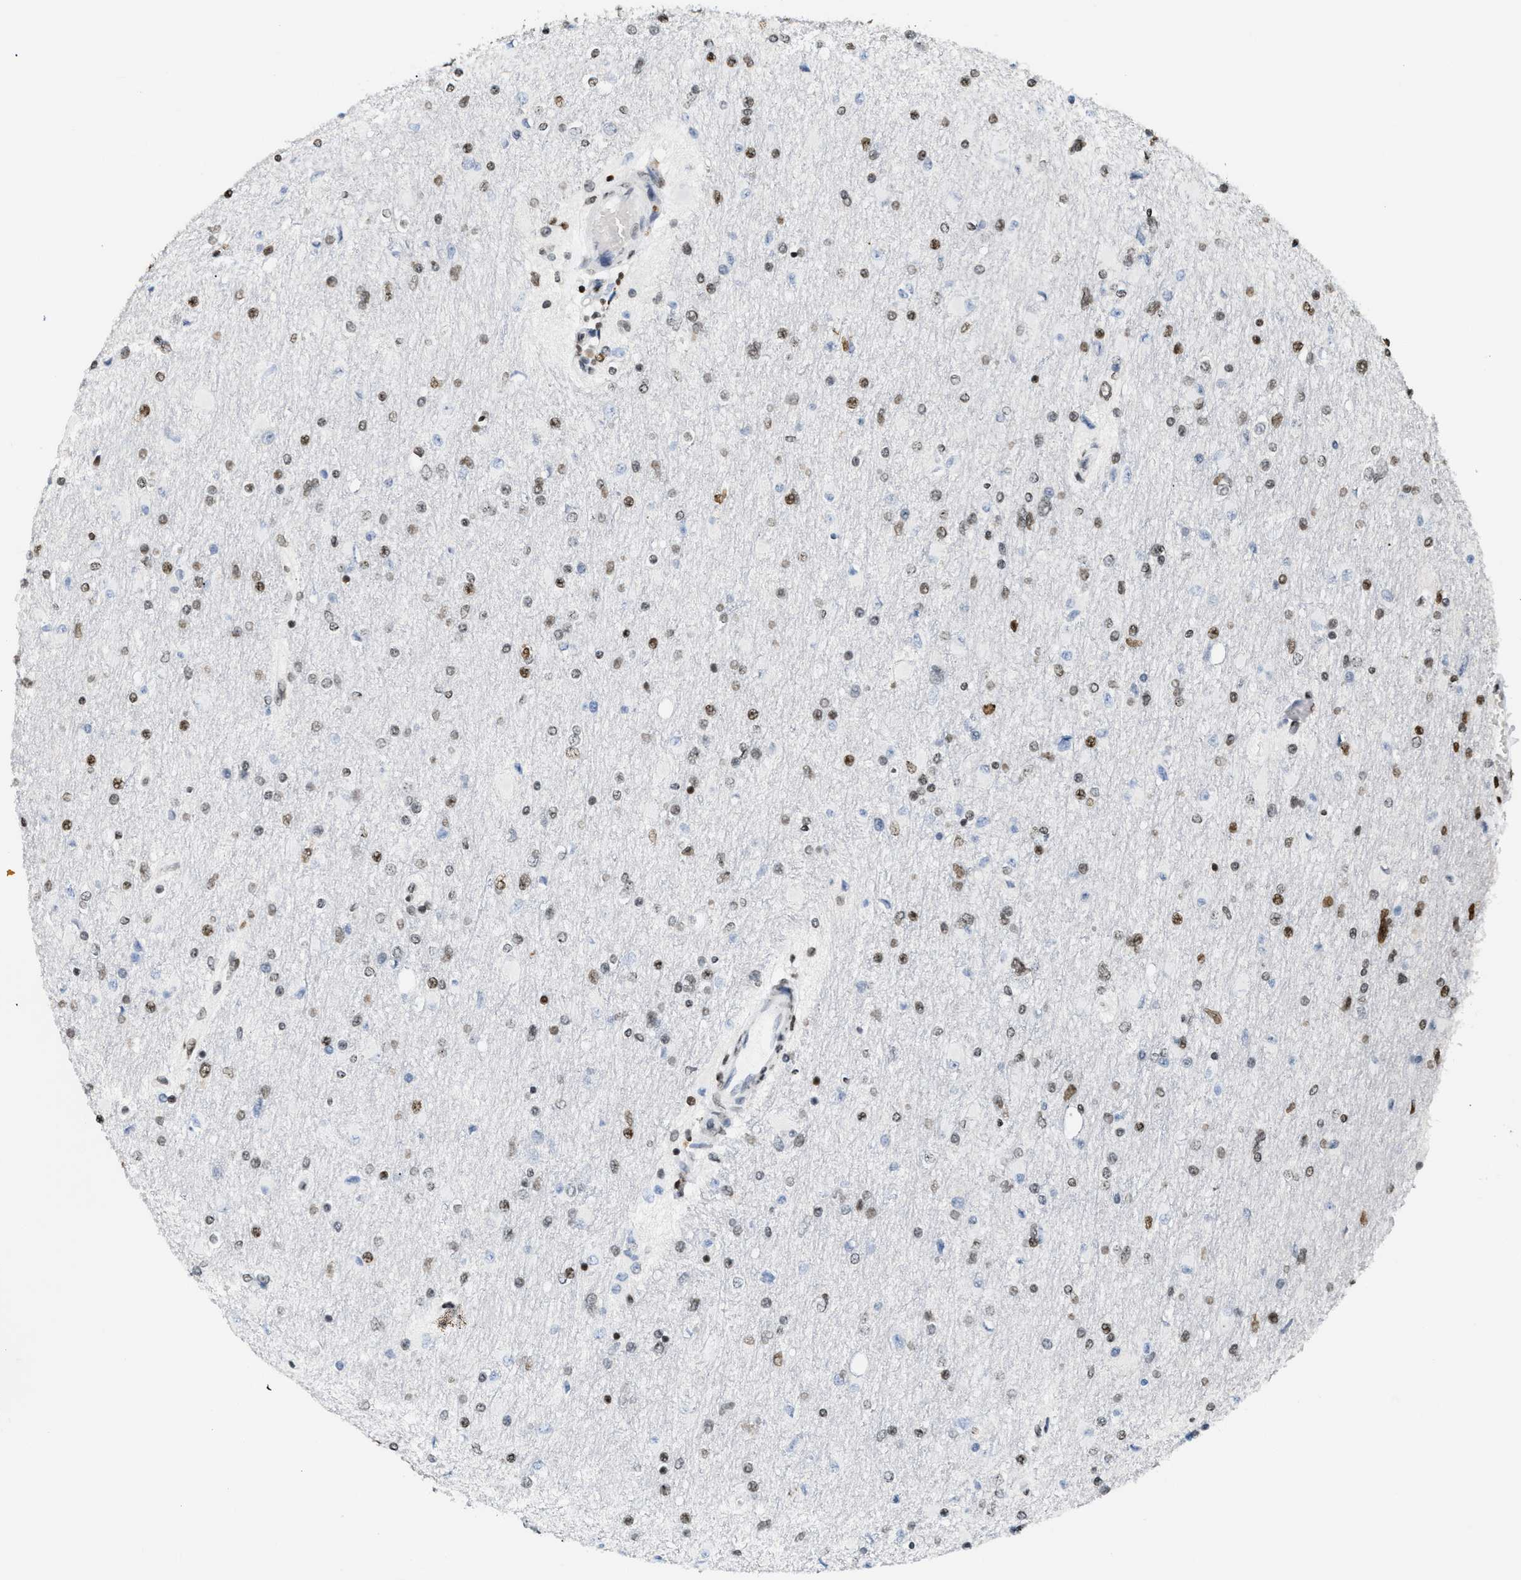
{"staining": {"intensity": "moderate", "quantity": "25%-75%", "location": "nuclear"}, "tissue": "glioma", "cell_type": "Tumor cells", "image_type": "cancer", "snomed": [{"axis": "morphology", "description": "Glioma, malignant, High grade"}, {"axis": "topography", "description": "Cerebral cortex"}], "caption": "Moderate nuclear protein expression is present in about 25%-75% of tumor cells in glioma.", "gene": "HMGN2", "patient": {"sex": "female", "age": 36}}